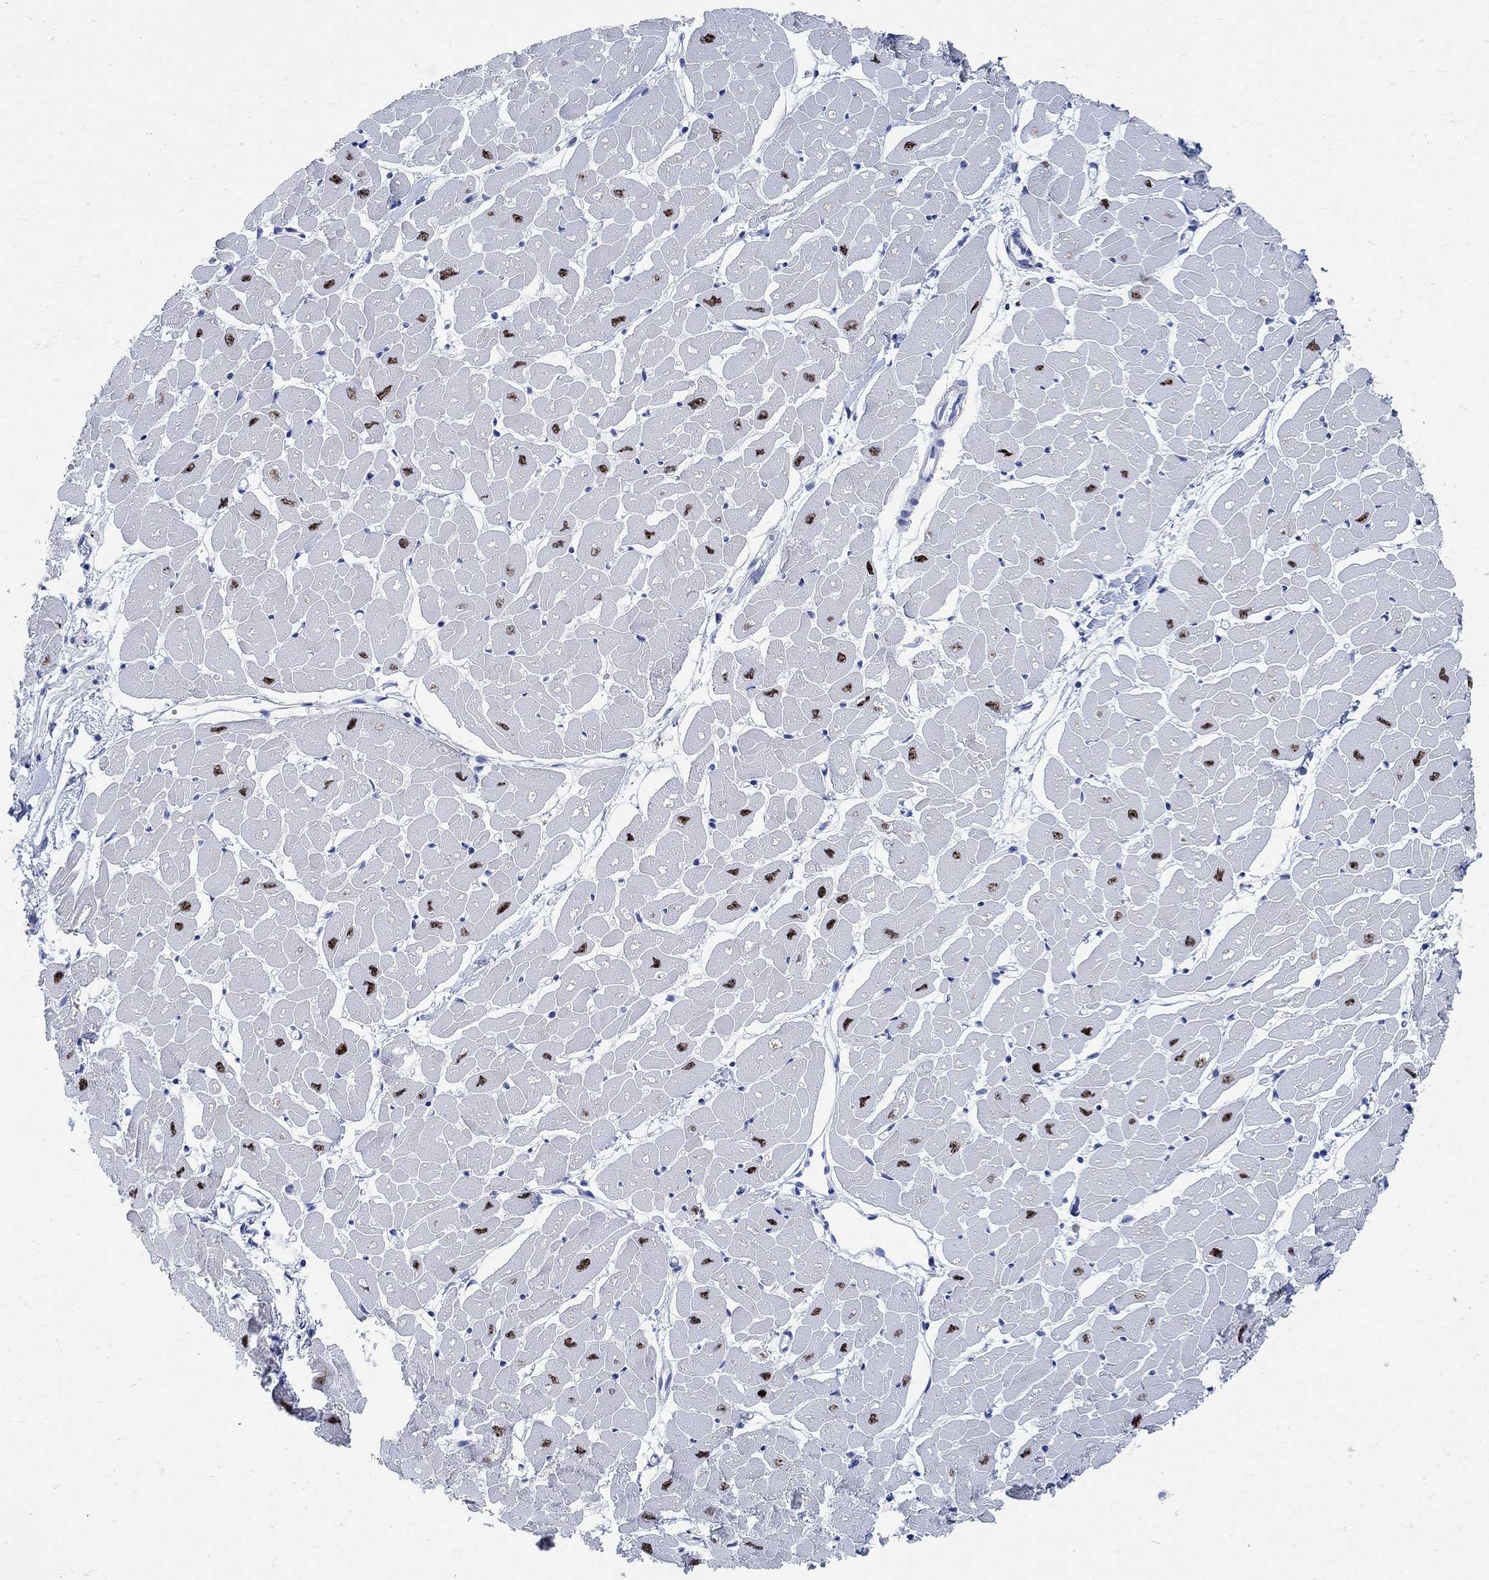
{"staining": {"intensity": "strong", "quantity": ">75%", "location": "nuclear"}, "tissue": "heart muscle", "cell_type": "Cardiomyocytes", "image_type": "normal", "snomed": [{"axis": "morphology", "description": "Normal tissue, NOS"}, {"axis": "topography", "description": "Heart"}], "caption": "Protein analysis of unremarkable heart muscle displays strong nuclear positivity in approximately >75% of cardiomyocytes.", "gene": "RBM20", "patient": {"sex": "male", "age": 57}}